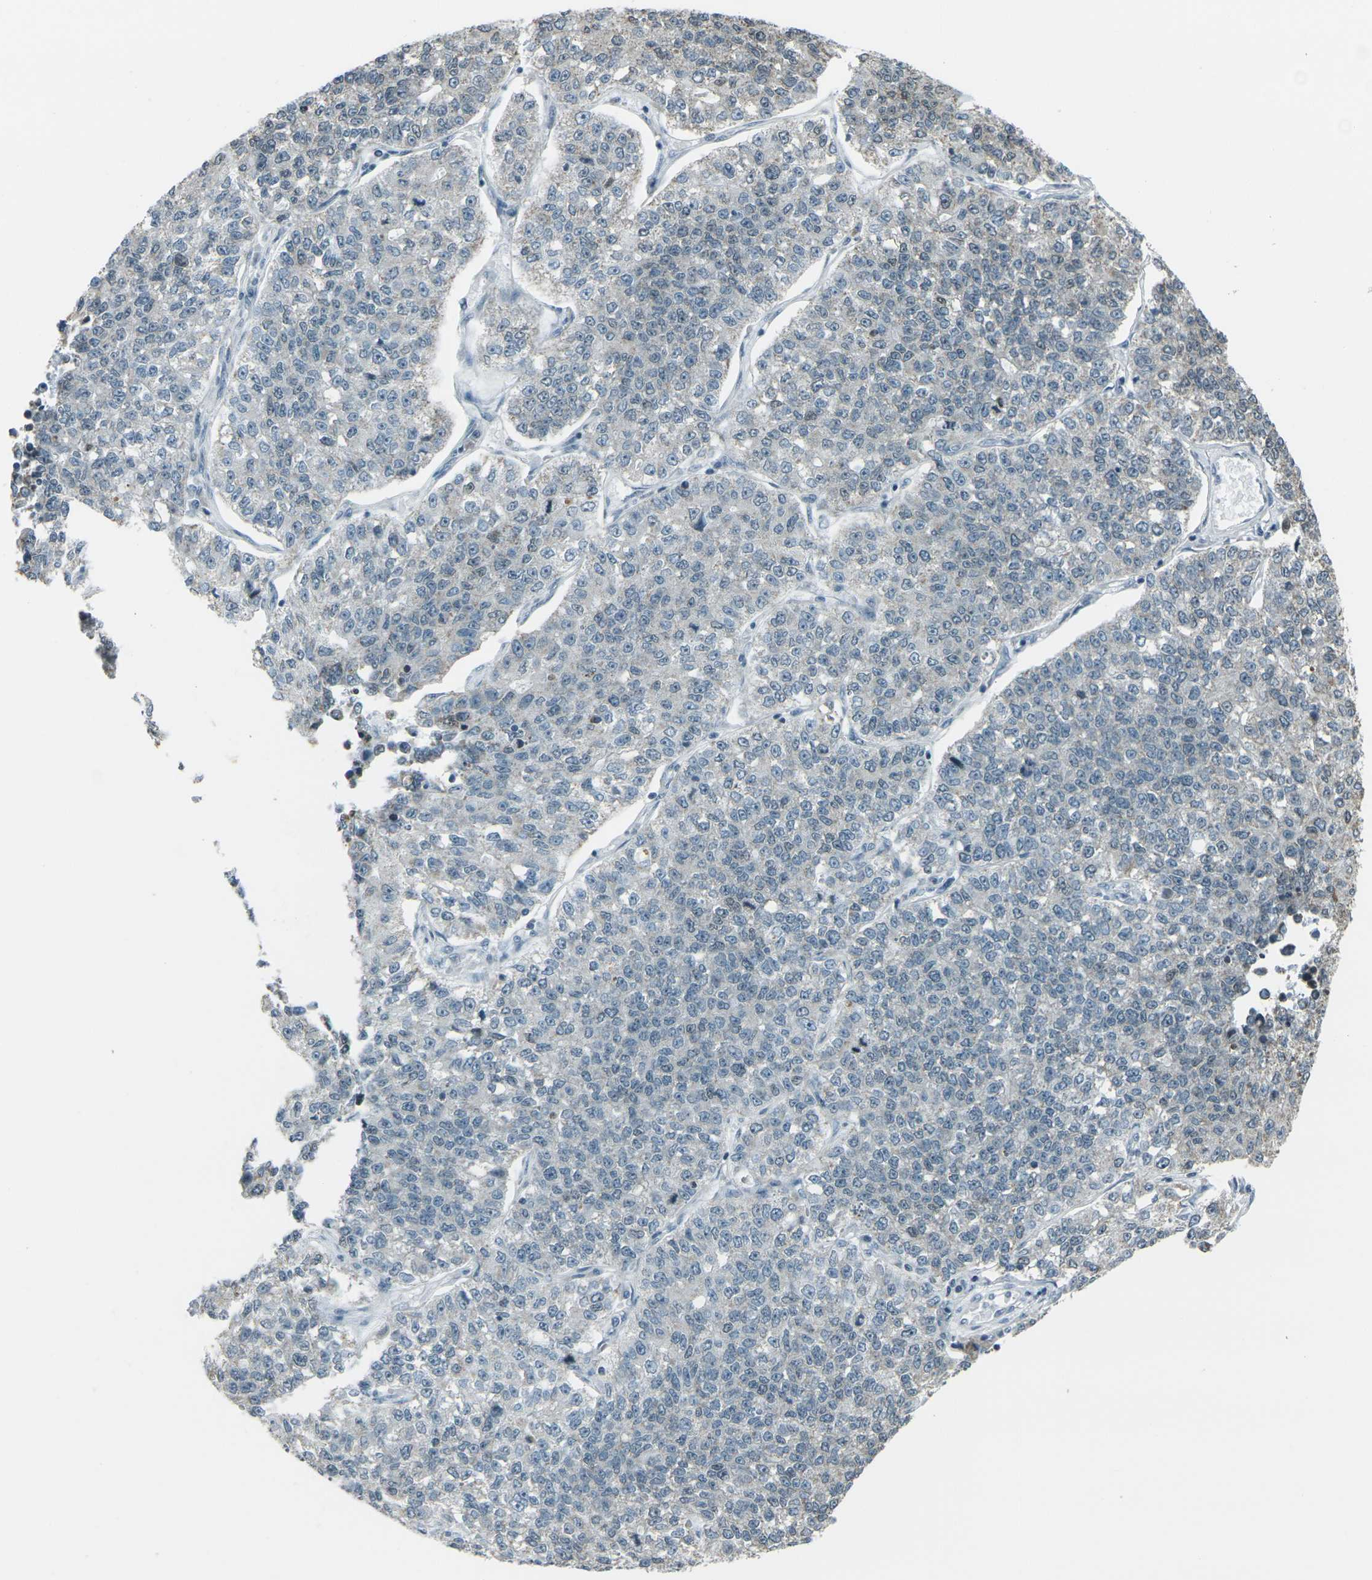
{"staining": {"intensity": "weak", "quantity": "<25%", "location": "cytoplasmic/membranous"}, "tissue": "lung cancer", "cell_type": "Tumor cells", "image_type": "cancer", "snomed": [{"axis": "morphology", "description": "Adenocarcinoma, NOS"}, {"axis": "topography", "description": "Lung"}], "caption": "DAB immunohistochemical staining of human lung cancer (adenocarcinoma) reveals no significant positivity in tumor cells. (DAB (3,3'-diaminobenzidine) IHC visualized using brightfield microscopy, high magnification).", "gene": "H2BC1", "patient": {"sex": "male", "age": 49}}